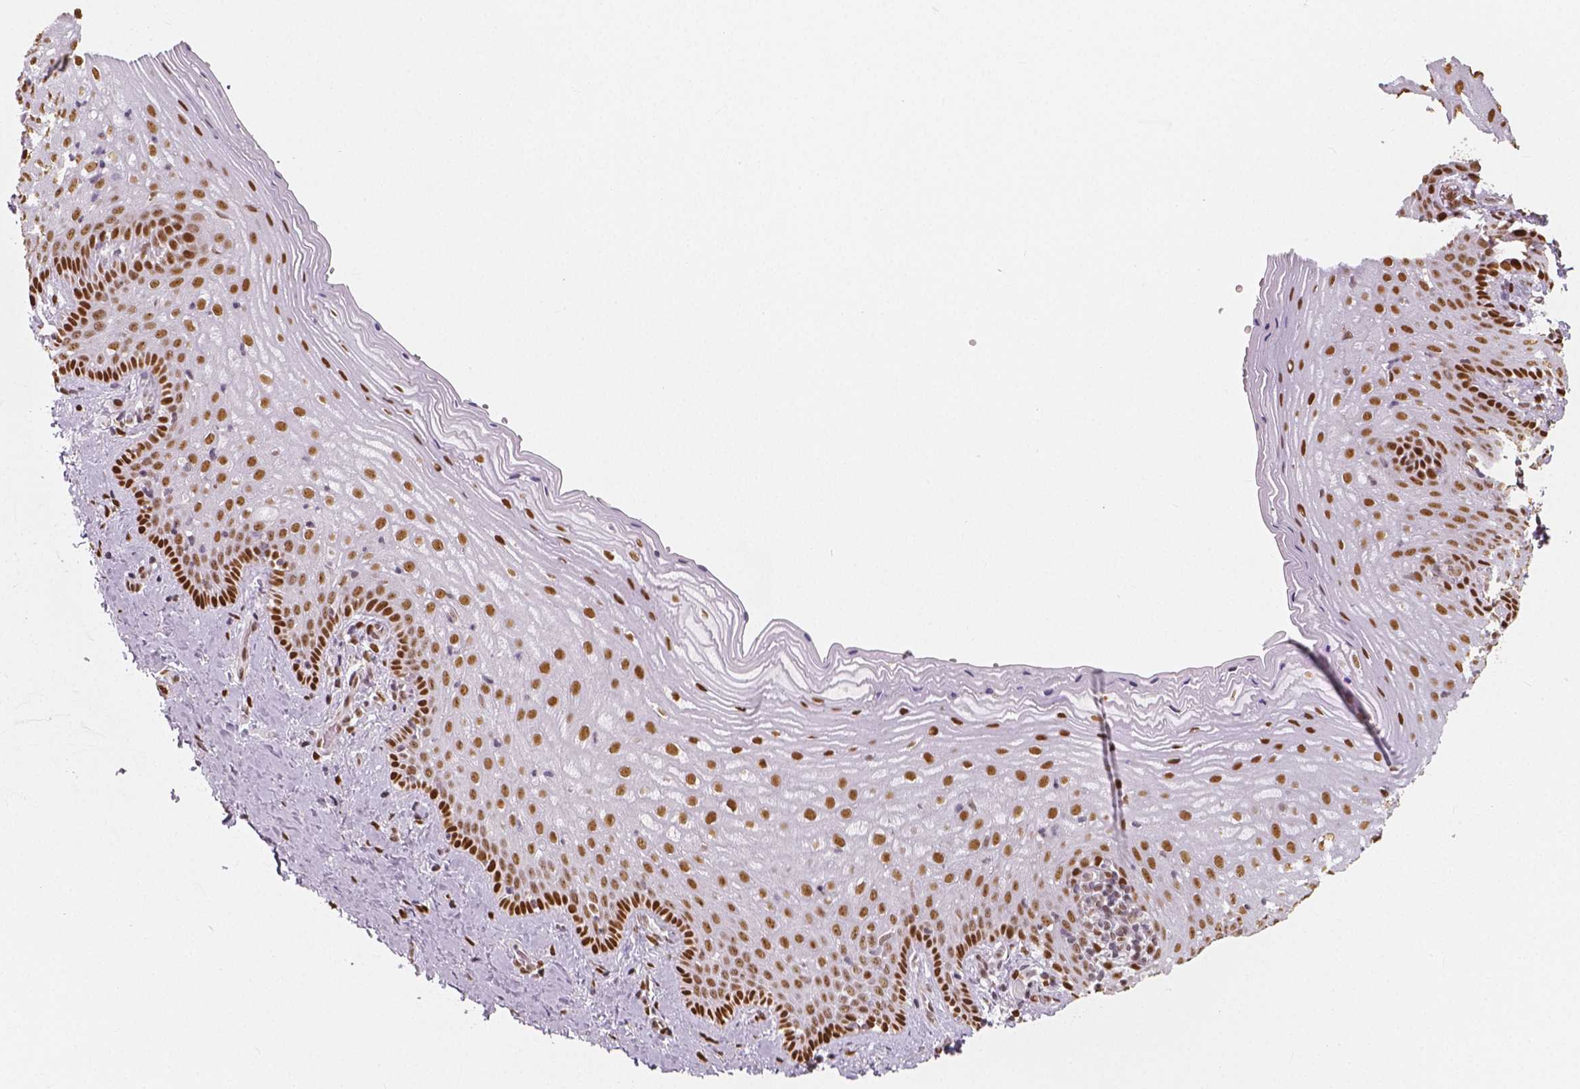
{"staining": {"intensity": "strong", "quantity": ">75%", "location": "nuclear"}, "tissue": "vagina", "cell_type": "Squamous epithelial cells", "image_type": "normal", "snomed": [{"axis": "morphology", "description": "Normal tissue, NOS"}, {"axis": "topography", "description": "Vagina"}], "caption": "Protein analysis of benign vagina displays strong nuclear positivity in about >75% of squamous epithelial cells.", "gene": "NUCKS1", "patient": {"sex": "female", "age": 45}}